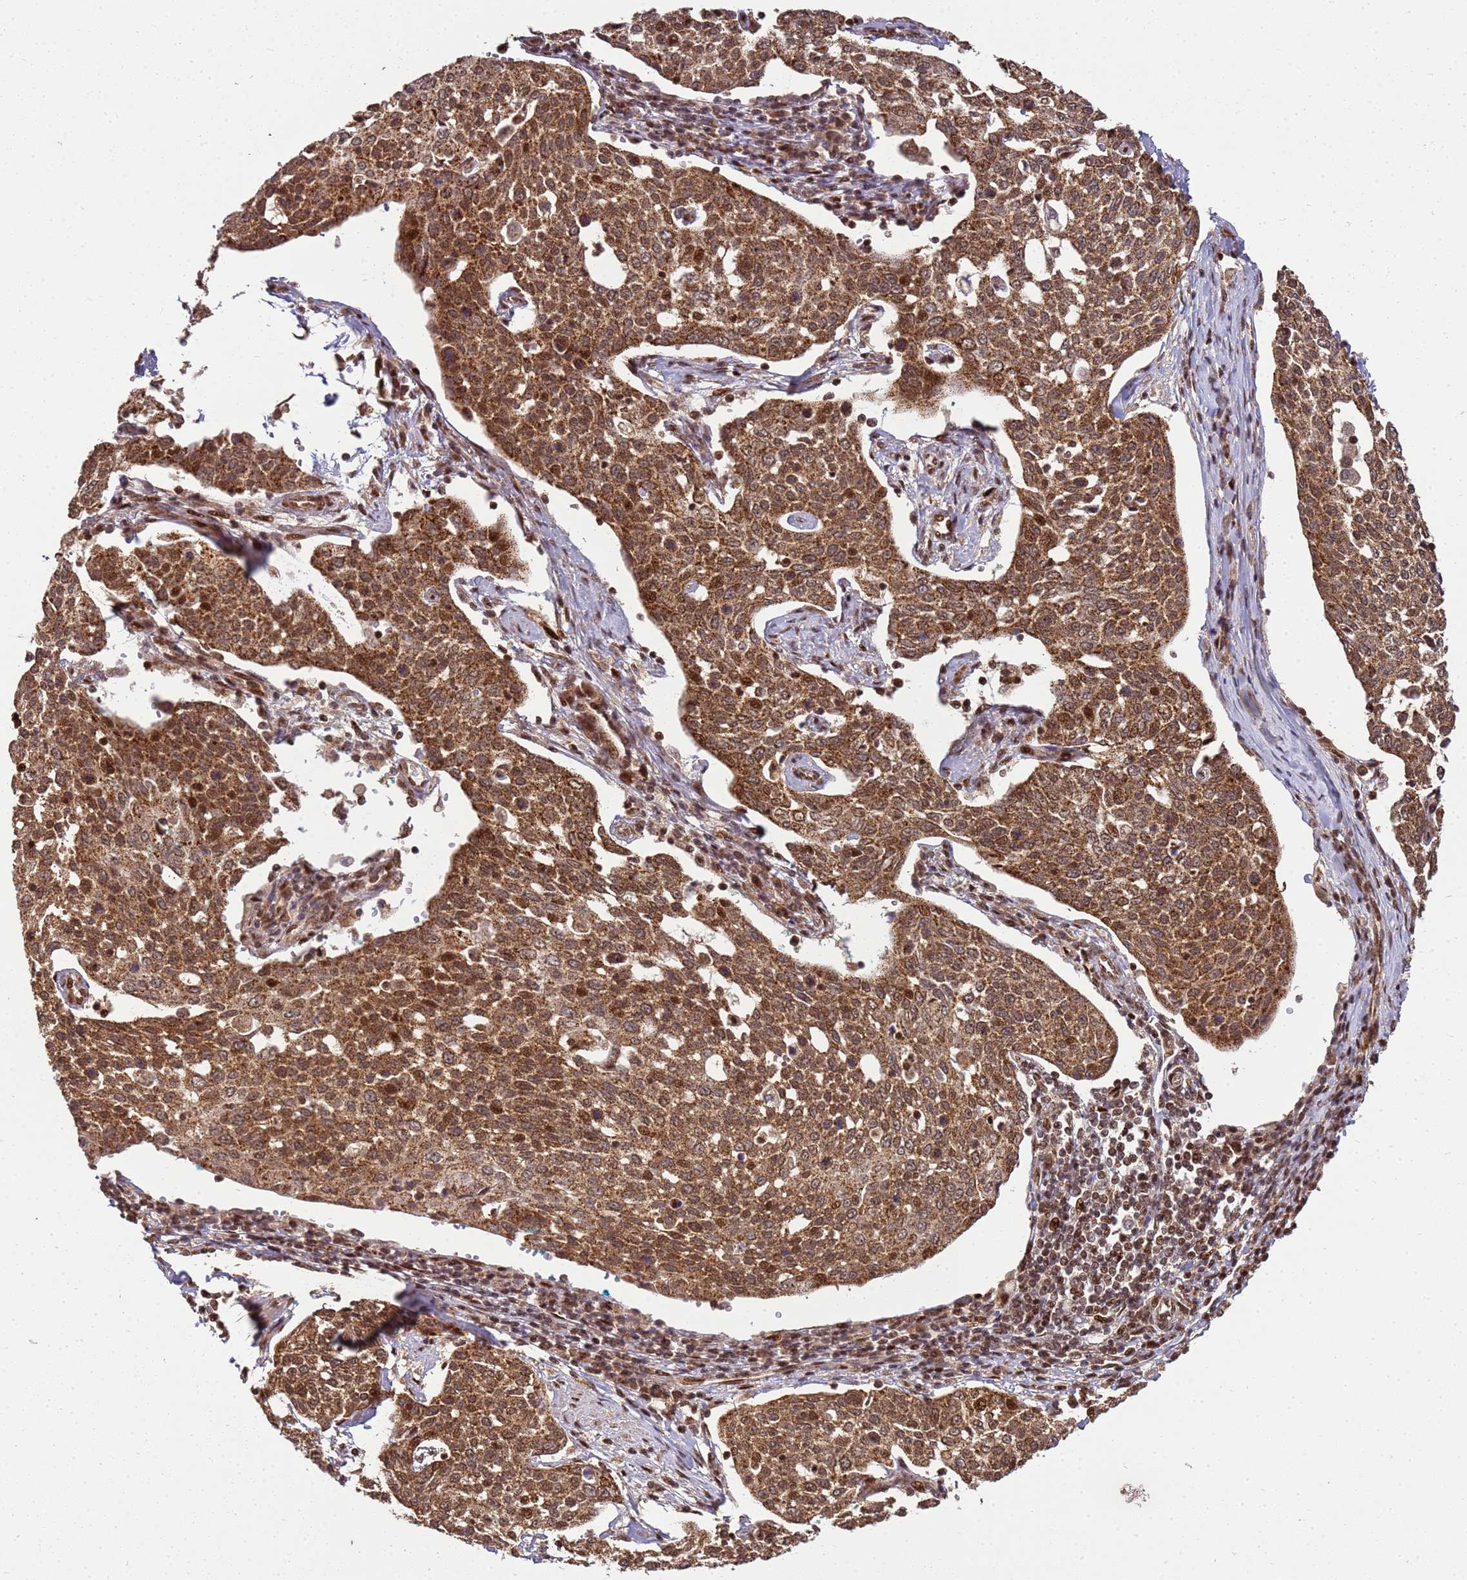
{"staining": {"intensity": "moderate", "quantity": ">75%", "location": "cytoplasmic/membranous,nuclear"}, "tissue": "cervical cancer", "cell_type": "Tumor cells", "image_type": "cancer", "snomed": [{"axis": "morphology", "description": "Squamous cell carcinoma, NOS"}, {"axis": "topography", "description": "Cervix"}], "caption": "Protein positivity by IHC reveals moderate cytoplasmic/membranous and nuclear expression in about >75% of tumor cells in cervical squamous cell carcinoma. (Stains: DAB in brown, nuclei in blue, Microscopy: brightfield microscopy at high magnification).", "gene": "PEX14", "patient": {"sex": "female", "age": 34}}